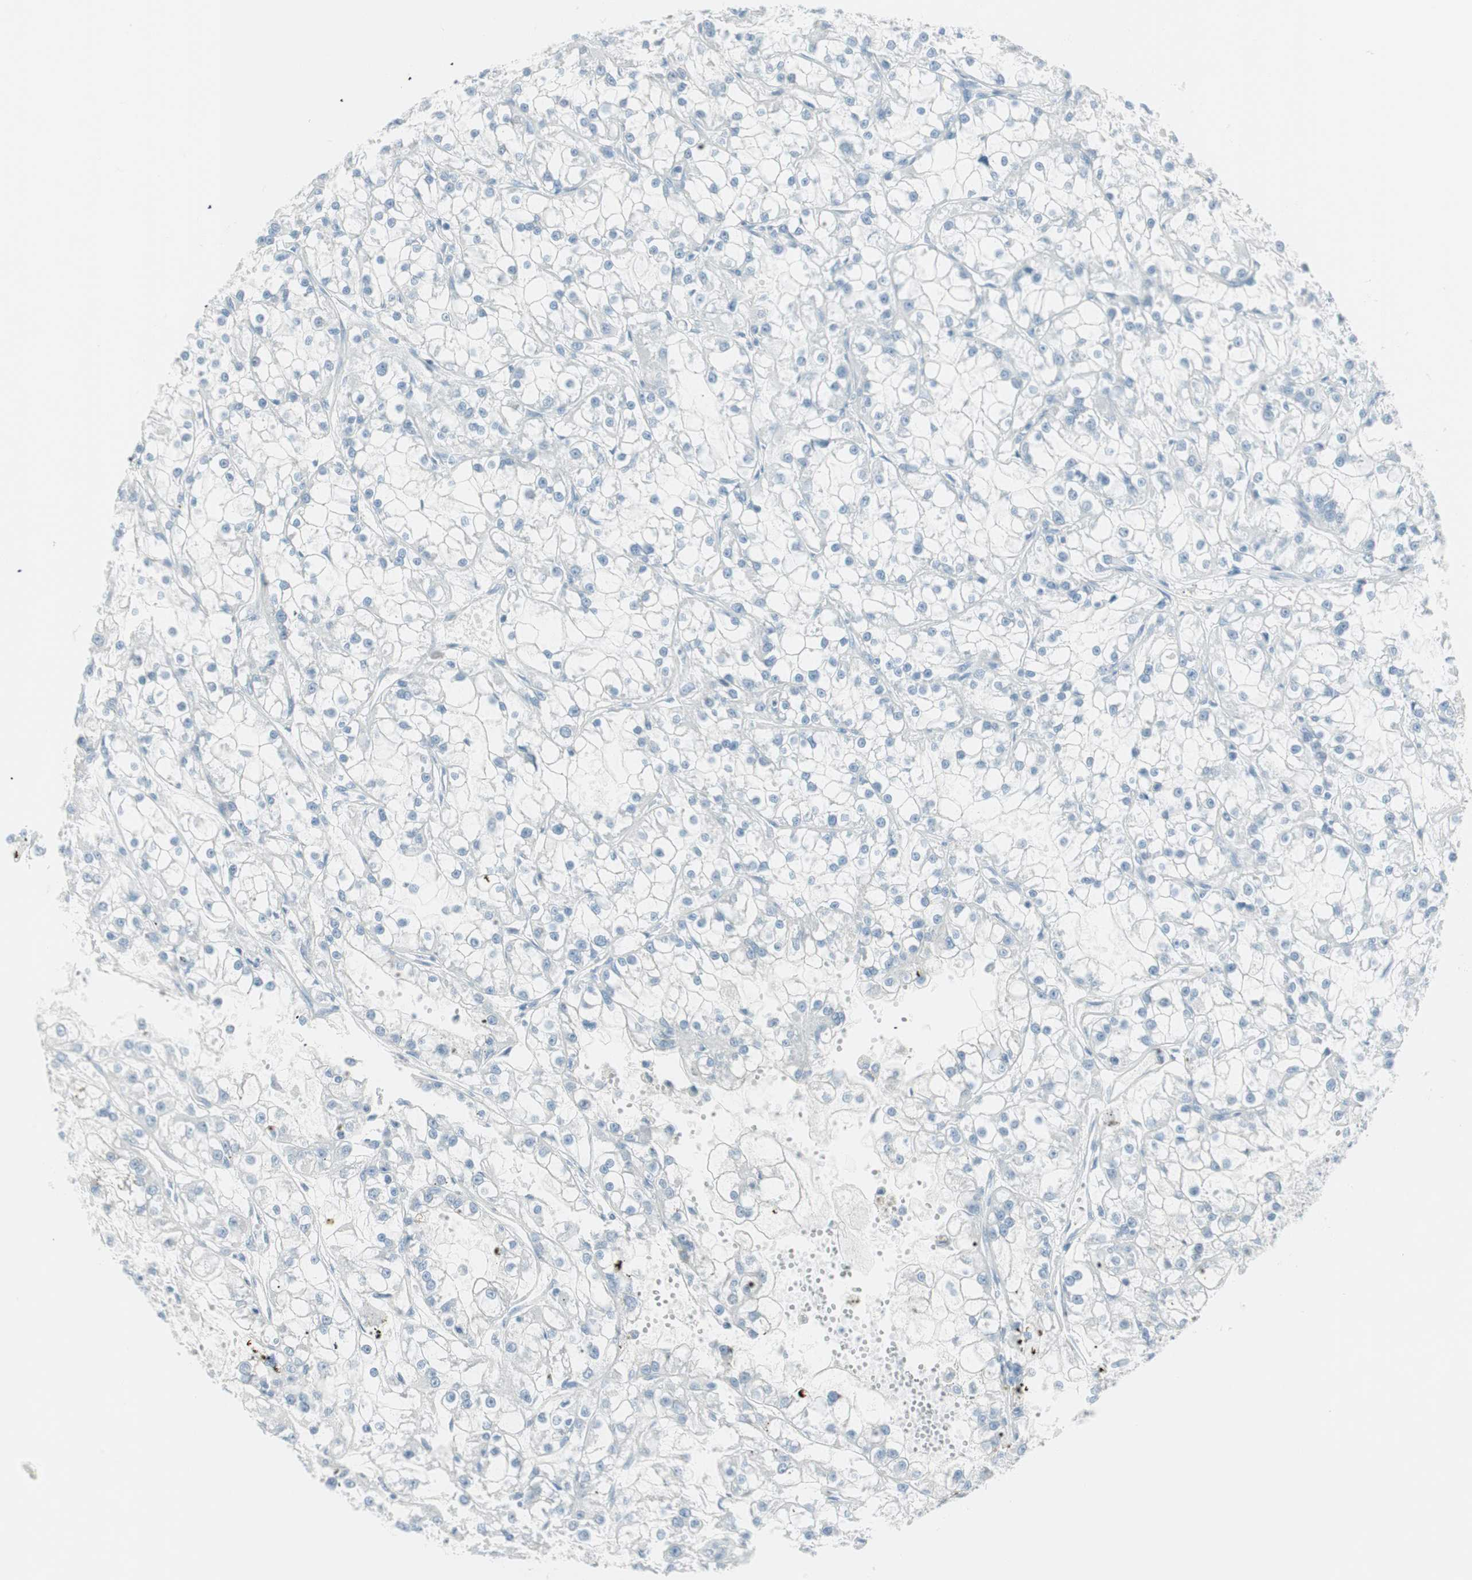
{"staining": {"intensity": "negative", "quantity": "none", "location": "none"}, "tissue": "renal cancer", "cell_type": "Tumor cells", "image_type": "cancer", "snomed": [{"axis": "morphology", "description": "Adenocarcinoma, NOS"}, {"axis": "topography", "description": "Kidney"}], "caption": "Tumor cells are negative for protein expression in human renal cancer (adenocarcinoma).", "gene": "ITLN2", "patient": {"sex": "female", "age": 52}}